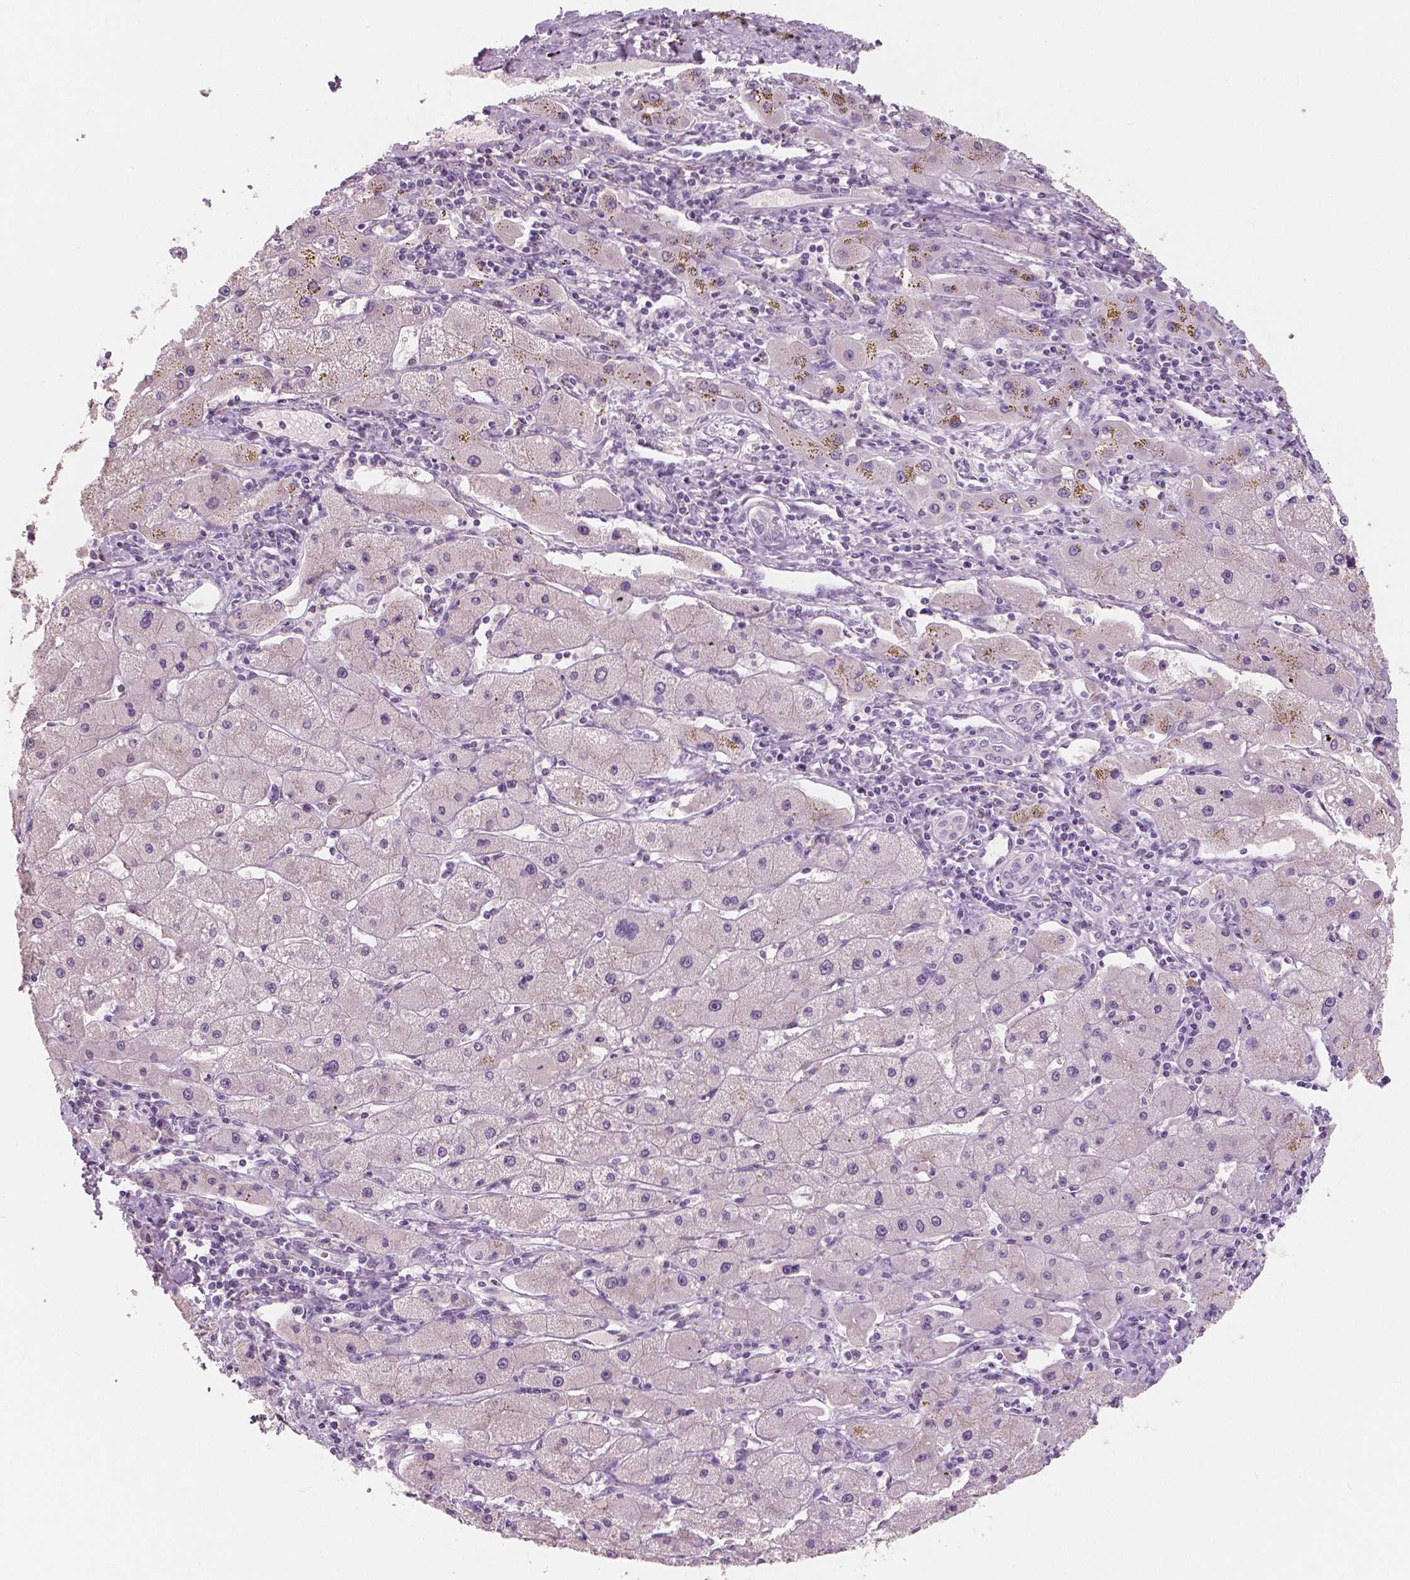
{"staining": {"intensity": "negative", "quantity": "none", "location": "none"}, "tissue": "liver cancer", "cell_type": "Tumor cells", "image_type": "cancer", "snomed": [{"axis": "morphology", "description": "Carcinoma, Hepatocellular, NOS"}, {"axis": "topography", "description": "Liver"}], "caption": "Protein analysis of liver cancer reveals no significant staining in tumor cells.", "gene": "NECAB1", "patient": {"sex": "female", "age": 82}}